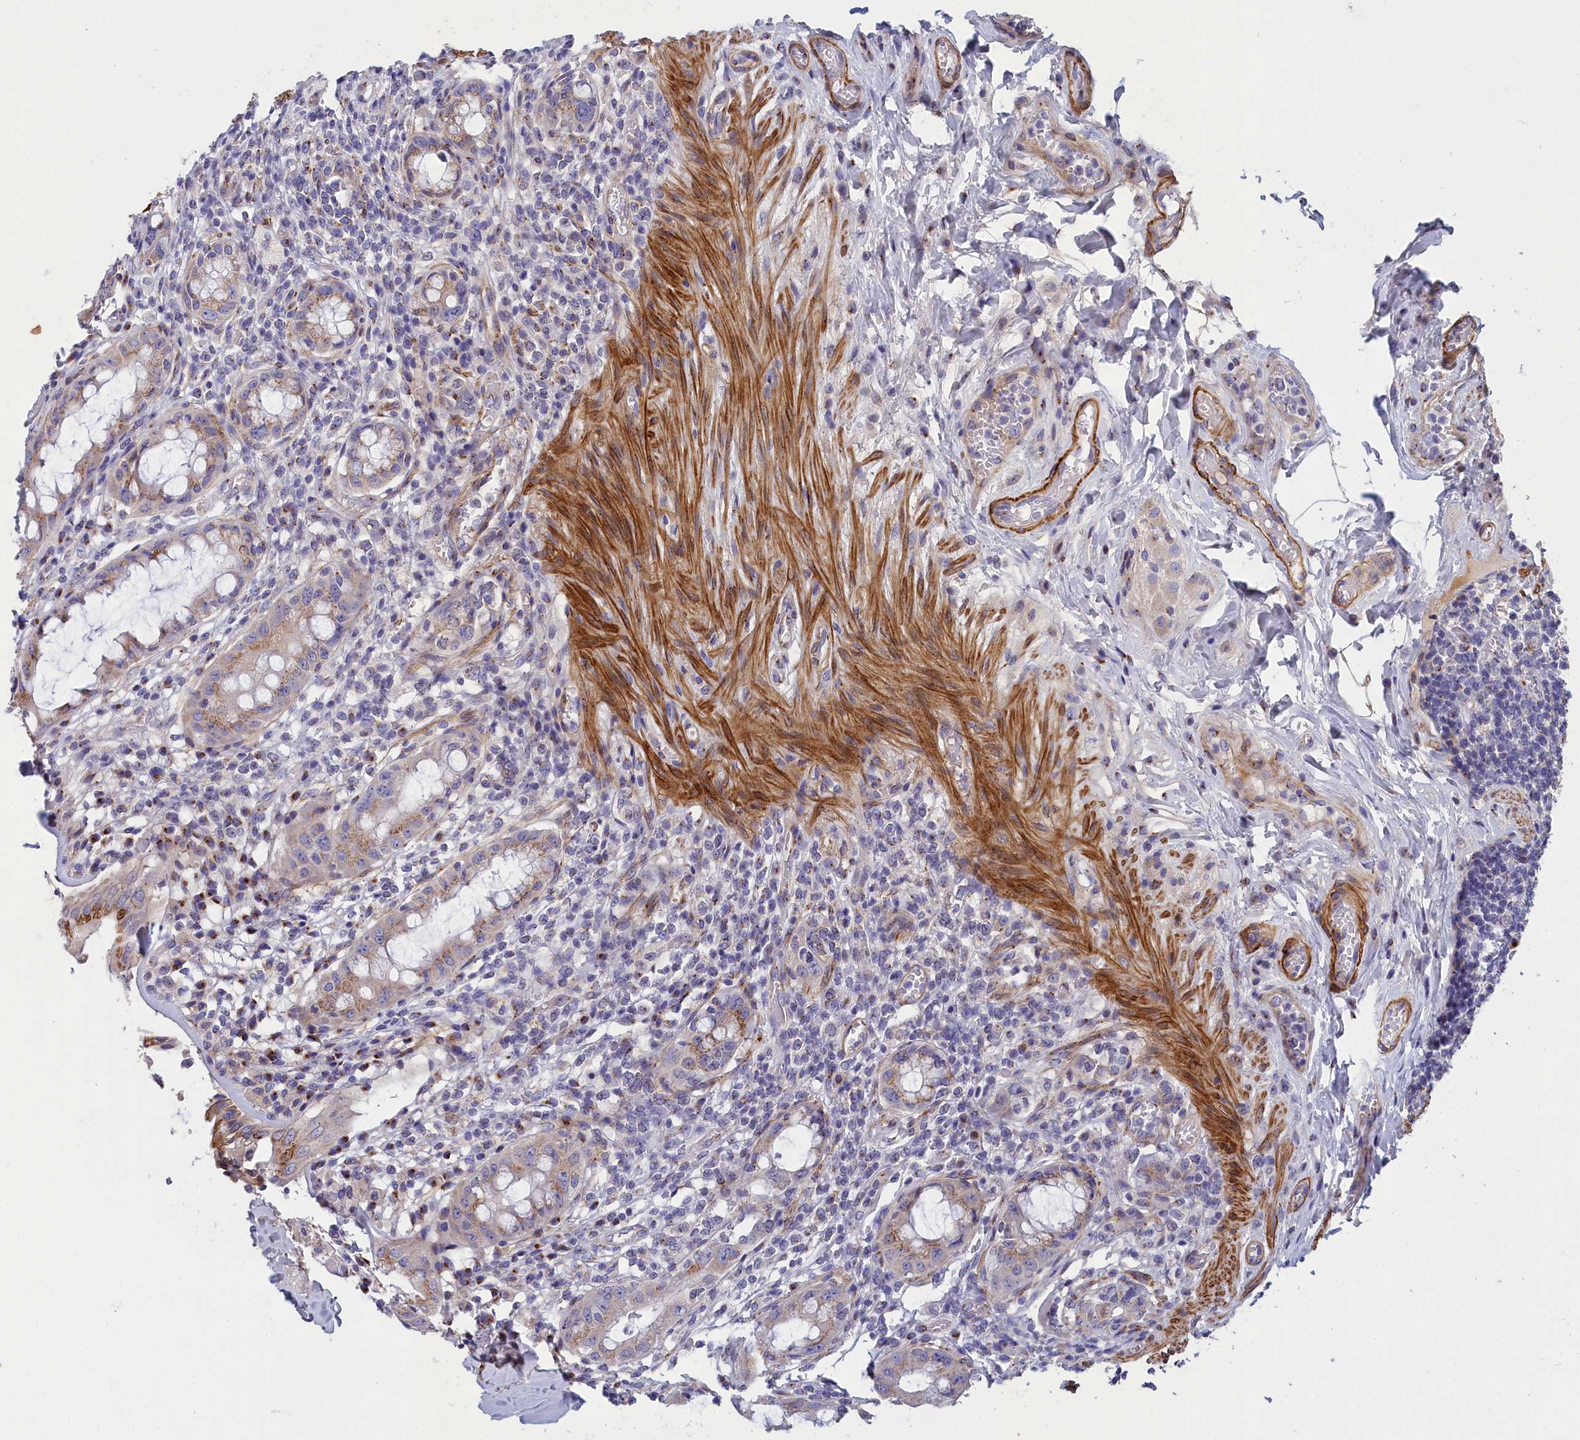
{"staining": {"intensity": "moderate", "quantity": "25%-75%", "location": "cytoplasmic/membranous"}, "tissue": "rectum", "cell_type": "Glandular cells", "image_type": "normal", "snomed": [{"axis": "morphology", "description": "Normal tissue, NOS"}, {"axis": "topography", "description": "Rectum"}], "caption": "This image exhibits IHC staining of benign rectum, with medium moderate cytoplasmic/membranous staining in about 25%-75% of glandular cells.", "gene": "TUBGCP4", "patient": {"sex": "female", "age": 57}}